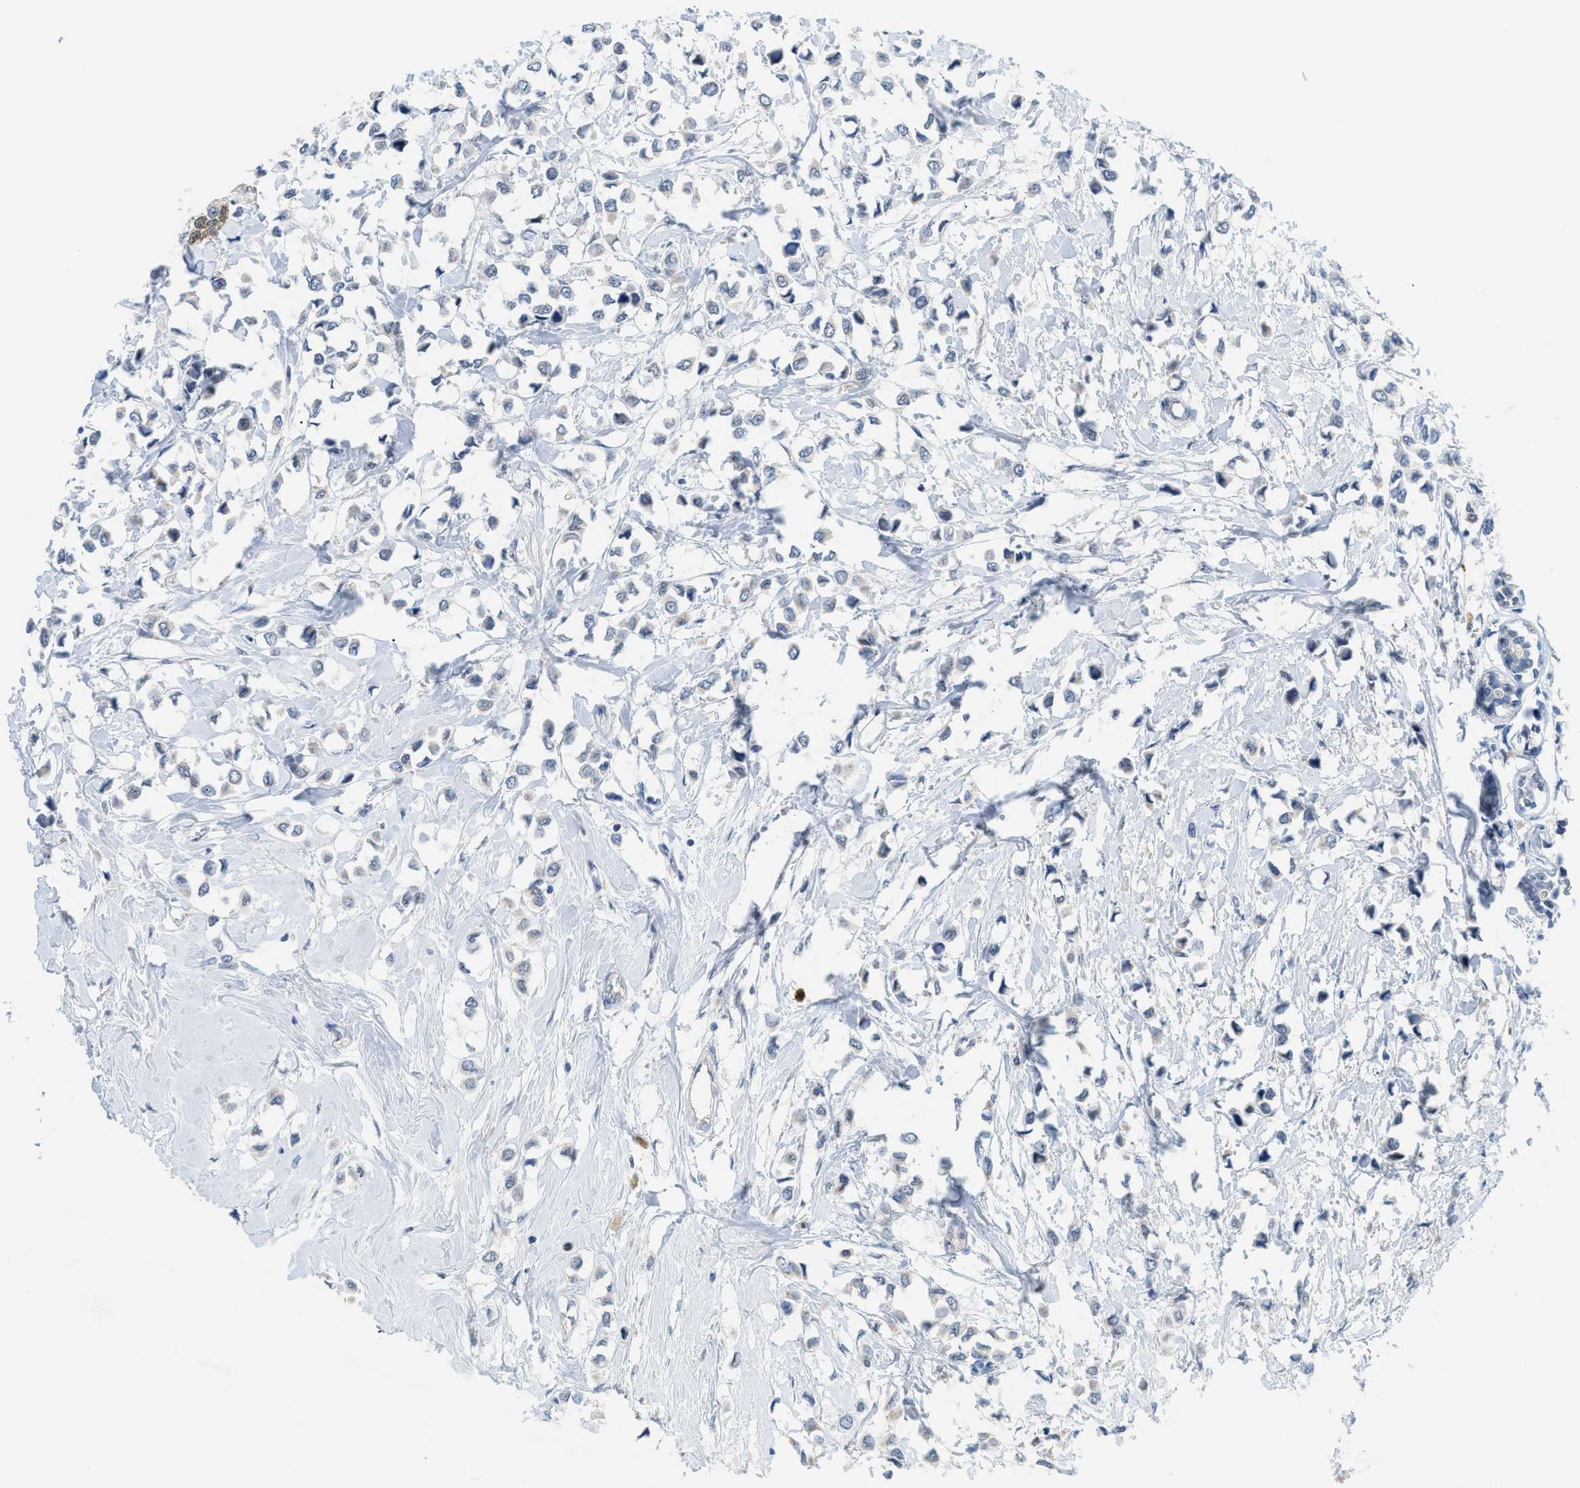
{"staining": {"intensity": "negative", "quantity": "none", "location": "none"}, "tissue": "breast cancer", "cell_type": "Tumor cells", "image_type": "cancer", "snomed": [{"axis": "morphology", "description": "Lobular carcinoma"}, {"axis": "topography", "description": "Breast"}], "caption": "Immunohistochemistry (IHC) of breast cancer reveals no staining in tumor cells.", "gene": "PSAT1", "patient": {"sex": "female", "age": 51}}